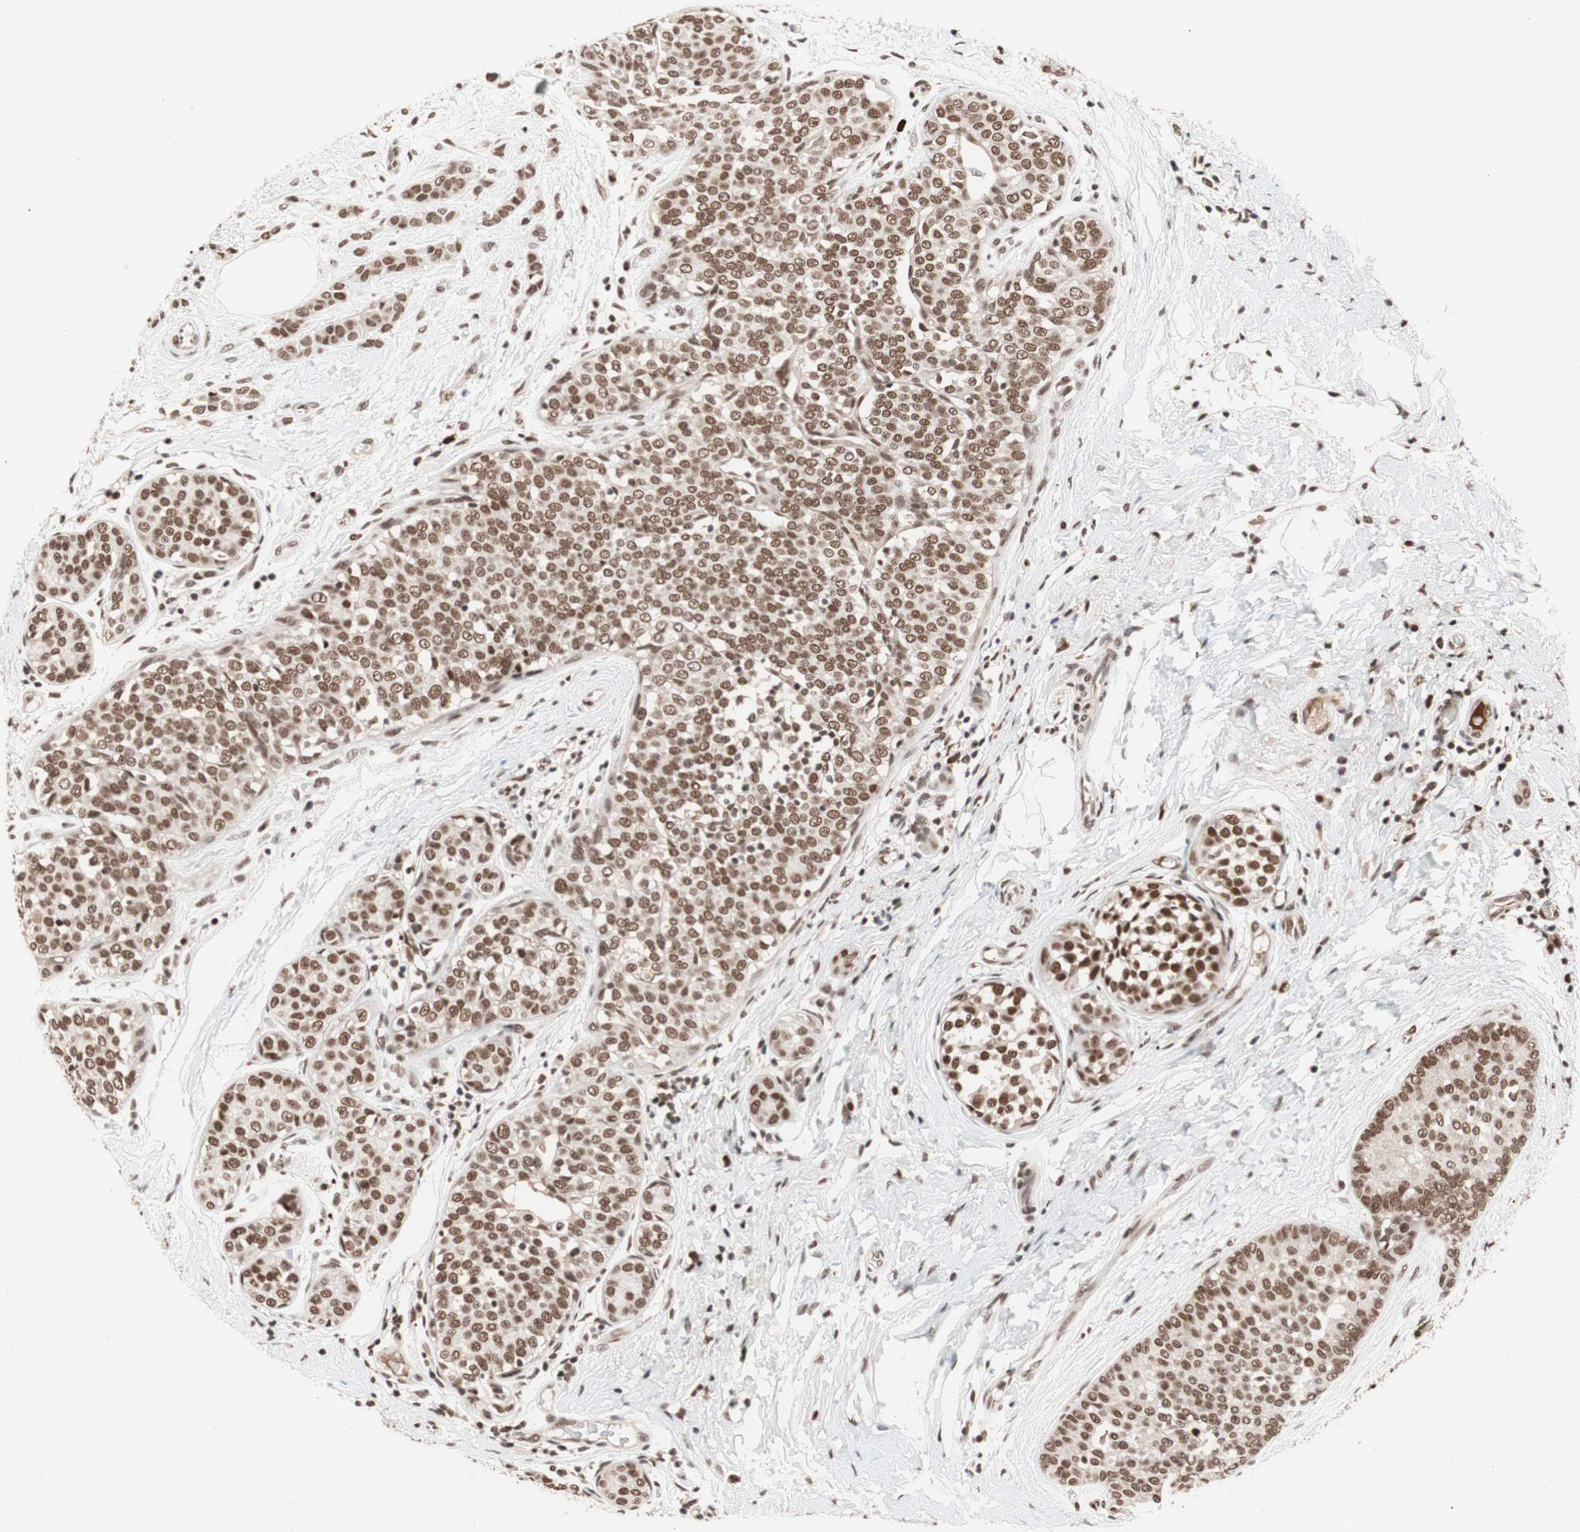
{"staining": {"intensity": "moderate", "quantity": ">75%", "location": "nuclear"}, "tissue": "breast cancer", "cell_type": "Tumor cells", "image_type": "cancer", "snomed": [{"axis": "morphology", "description": "Lobular carcinoma, in situ"}, {"axis": "morphology", "description": "Lobular carcinoma"}, {"axis": "topography", "description": "Breast"}], "caption": "Tumor cells display moderate nuclear expression in about >75% of cells in breast lobular carcinoma in situ.", "gene": "CHAMP1", "patient": {"sex": "female", "age": 41}}